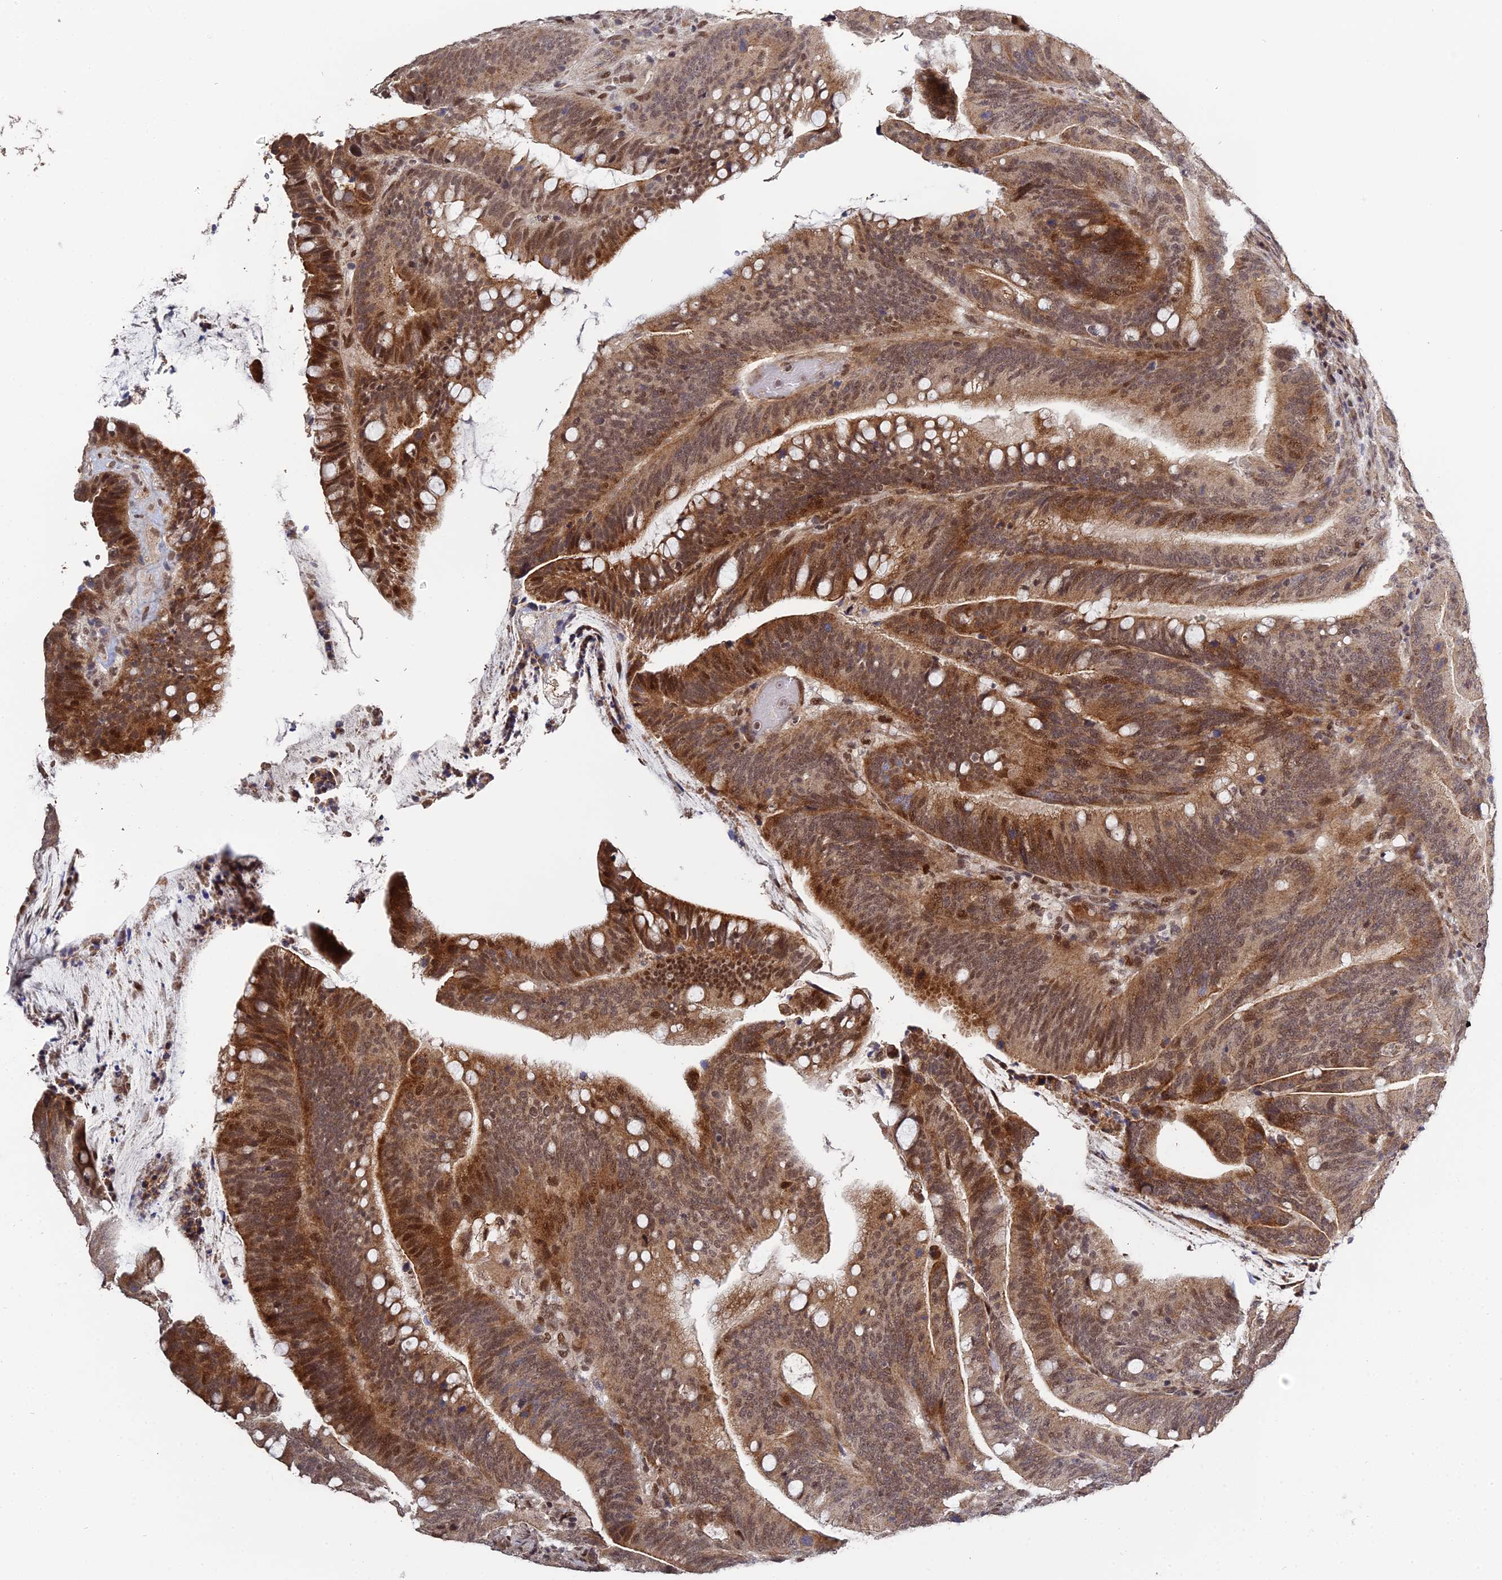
{"staining": {"intensity": "moderate", "quantity": ">75%", "location": "cytoplasmic/membranous,nuclear"}, "tissue": "colorectal cancer", "cell_type": "Tumor cells", "image_type": "cancer", "snomed": [{"axis": "morphology", "description": "Adenocarcinoma, NOS"}, {"axis": "topography", "description": "Colon"}], "caption": "Tumor cells demonstrate moderate cytoplasmic/membranous and nuclear positivity in about >75% of cells in colorectal adenocarcinoma.", "gene": "ERCC5", "patient": {"sex": "female", "age": 66}}